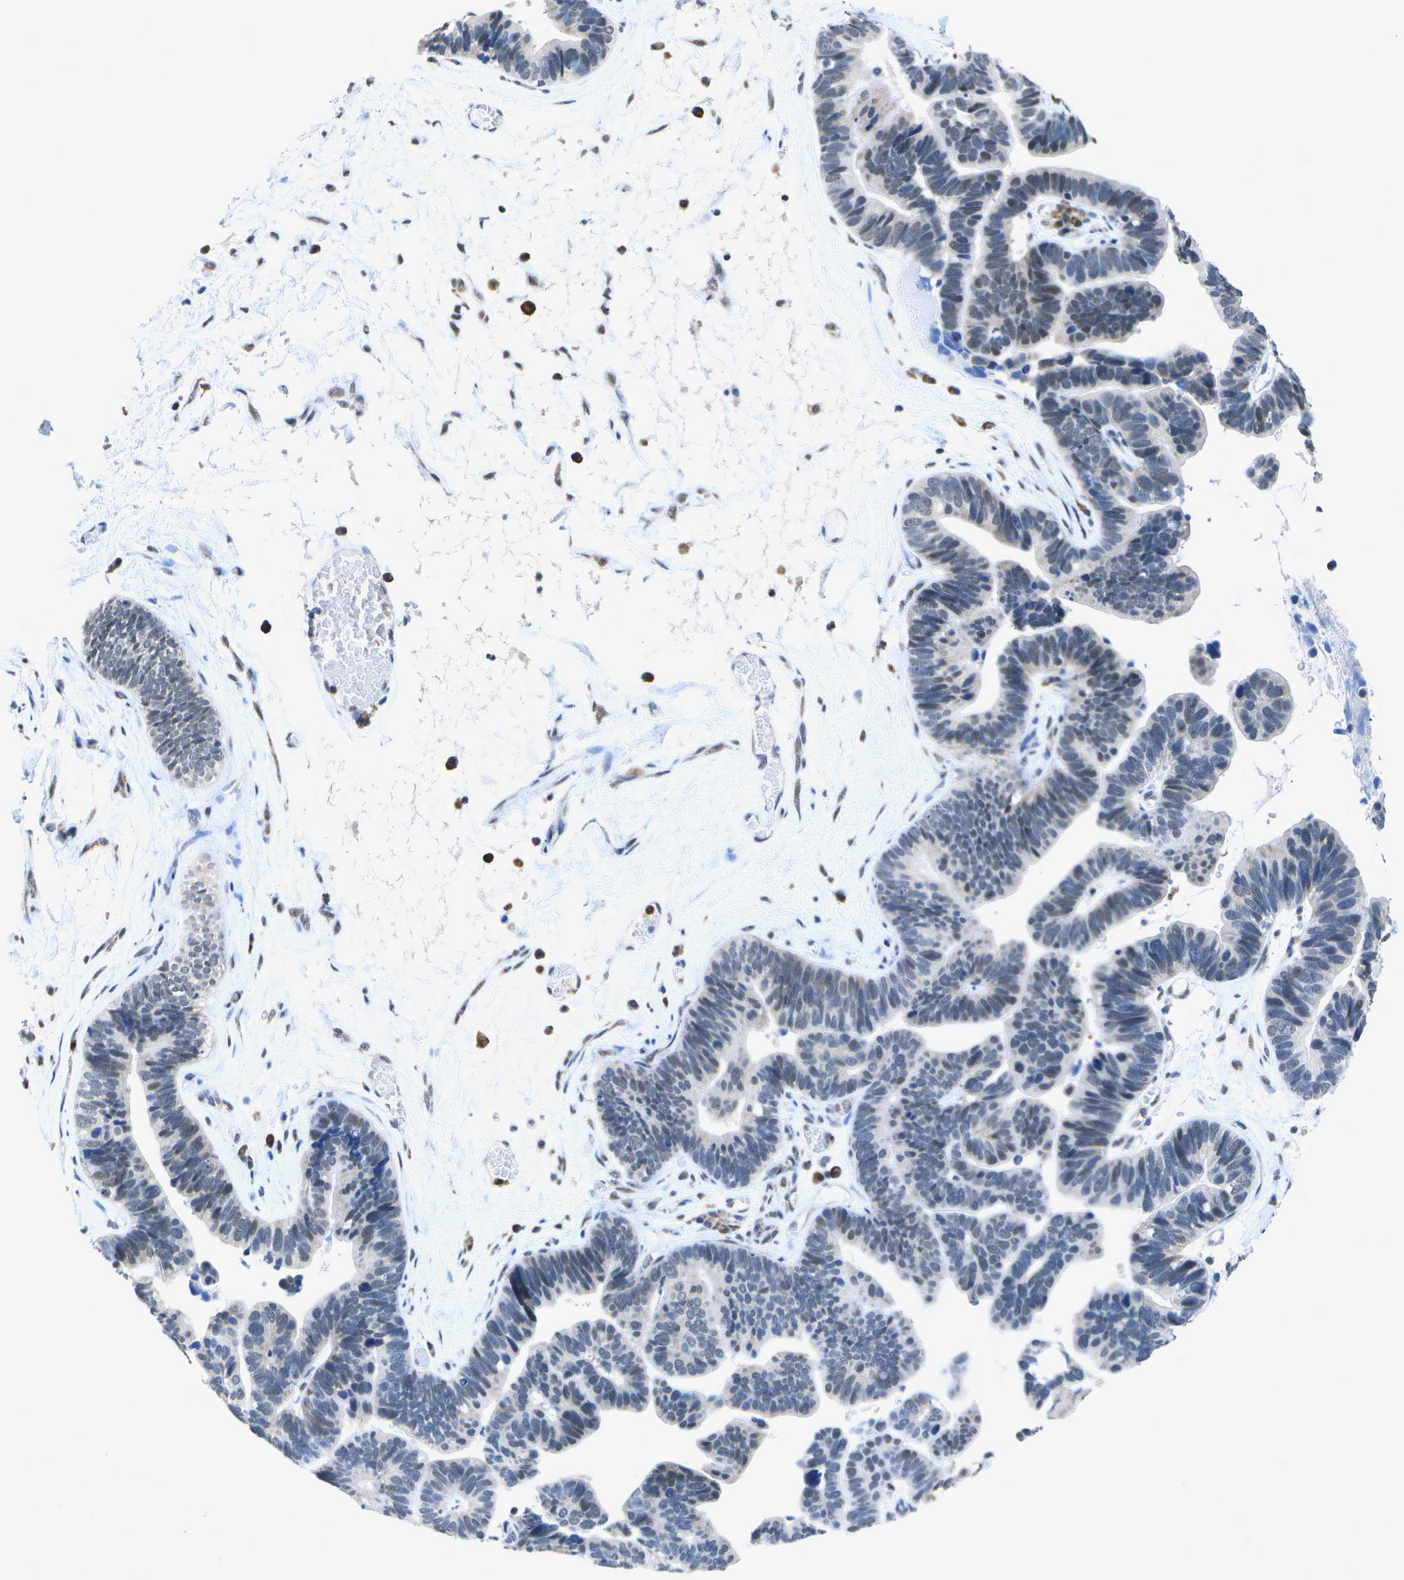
{"staining": {"intensity": "weak", "quantity": "<25%", "location": "nuclear"}, "tissue": "ovarian cancer", "cell_type": "Tumor cells", "image_type": "cancer", "snomed": [{"axis": "morphology", "description": "Cystadenocarcinoma, serous, NOS"}, {"axis": "topography", "description": "Ovary"}], "caption": "The immunohistochemistry image has no significant staining in tumor cells of serous cystadenocarcinoma (ovarian) tissue.", "gene": "DSE", "patient": {"sex": "female", "age": 56}}